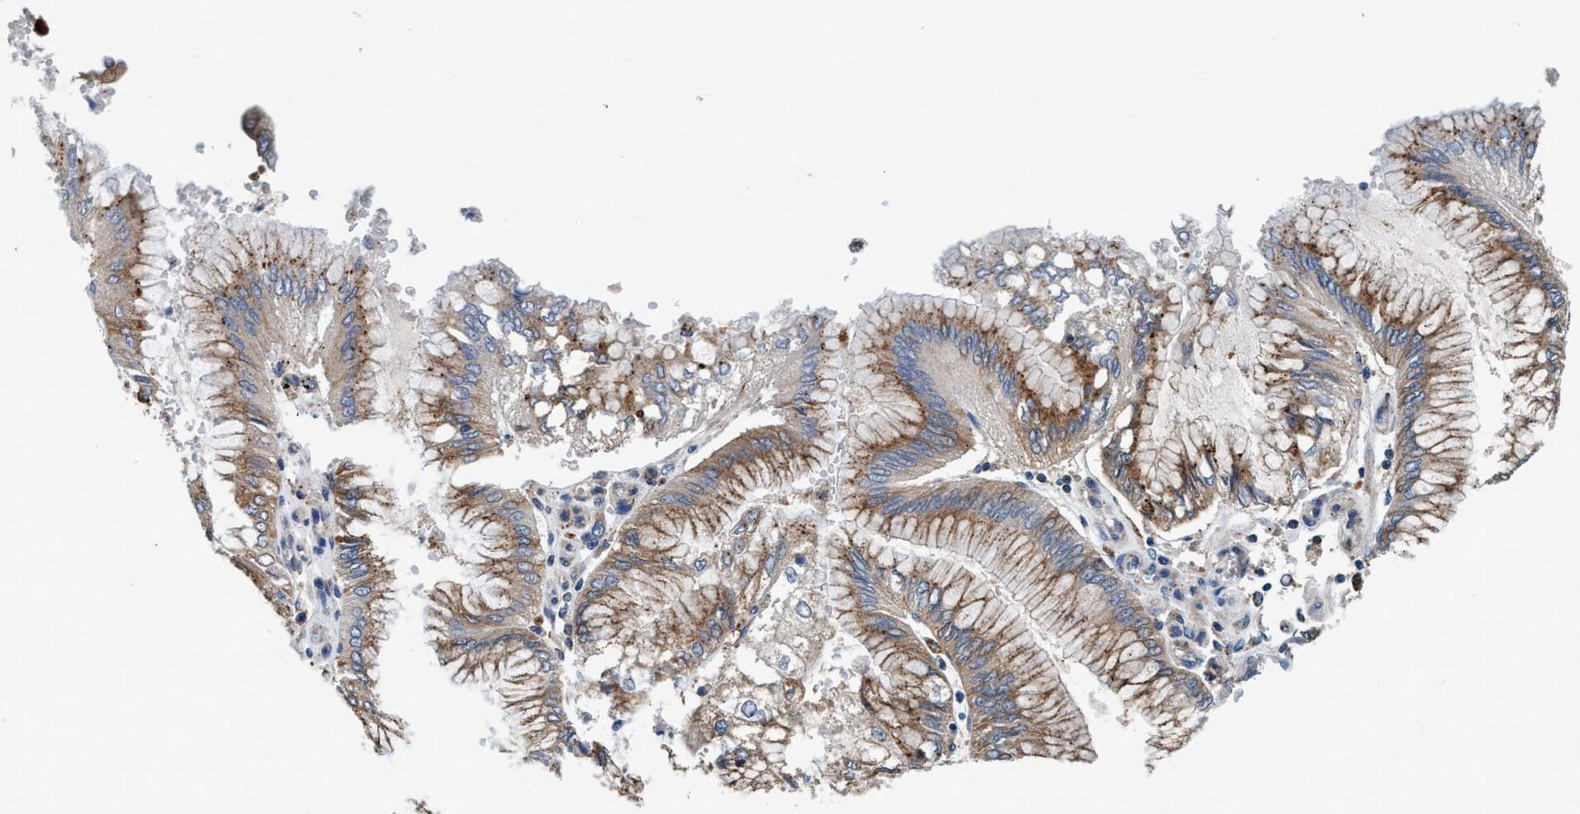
{"staining": {"intensity": "moderate", "quantity": ">75%", "location": "cytoplasmic/membranous"}, "tissue": "stomach cancer", "cell_type": "Tumor cells", "image_type": "cancer", "snomed": [{"axis": "morphology", "description": "Adenocarcinoma, NOS"}, {"axis": "topography", "description": "Stomach"}], "caption": "Approximately >75% of tumor cells in adenocarcinoma (stomach) display moderate cytoplasmic/membranous protein staining as visualized by brown immunohistochemical staining.", "gene": "ENDOG", "patient": {"sex": "male", "age": 76}}